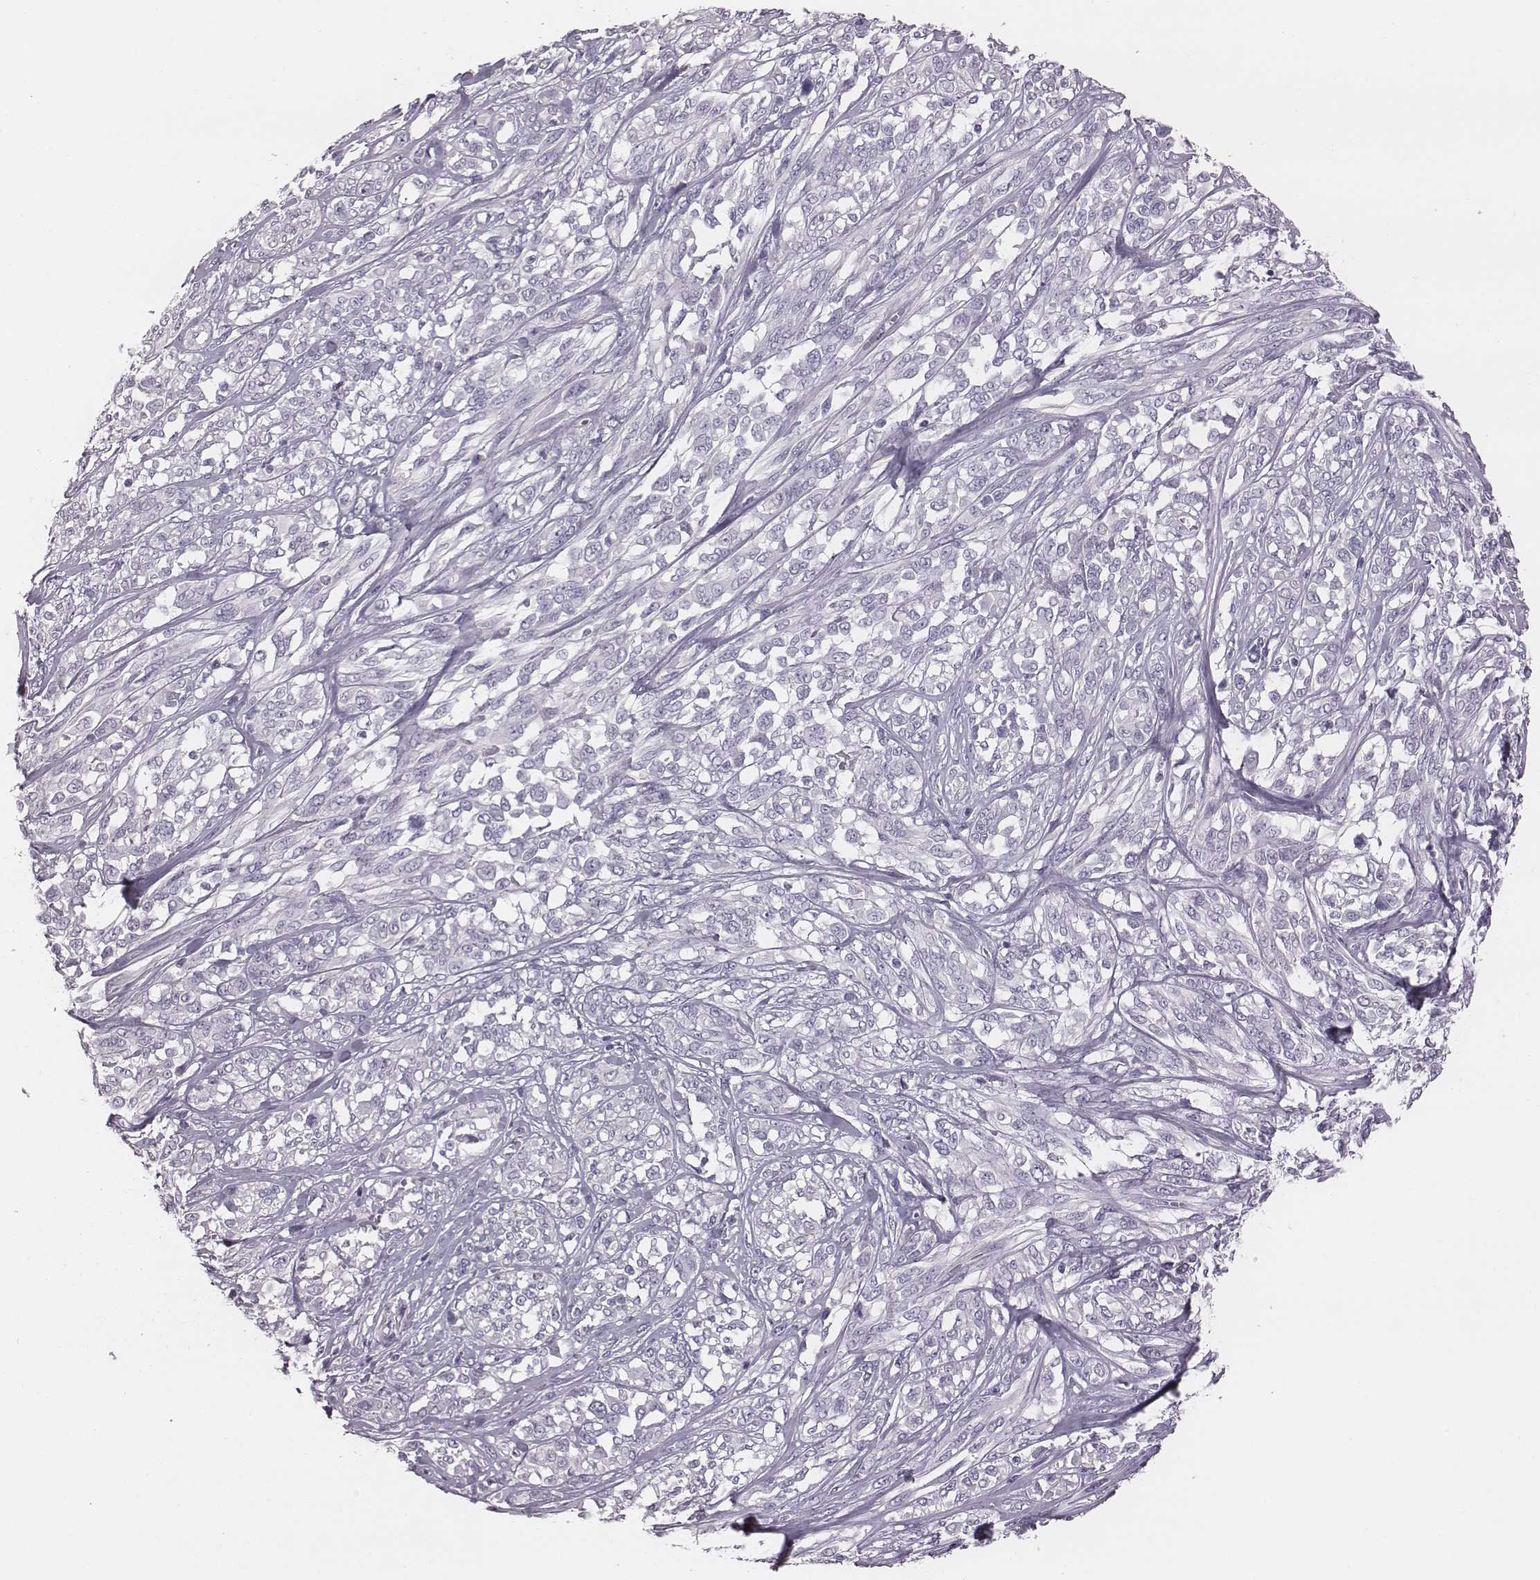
{"staining": {"intensity": "negative", "quantity": "none", "location": "none"}, "tissue": "melanoma", "cell_type": "Tumor cells", "image_type": "cancer", "snomed": [{"axis": "morphology", "description": "Malignant melanoma, NOS"}, {"axis": "topography", "description": "Skin"}], "caption": "The immunohistochemistry micrograph has no significant staining in tumor cells of melanoma tissue. (DAB (3,3'-diaminobenzidine) immunohistochemistry (IHC) with hematoxylin counter stain).", "gene": "PDE8B", "patient": {"sex": "female", "age": 91}}